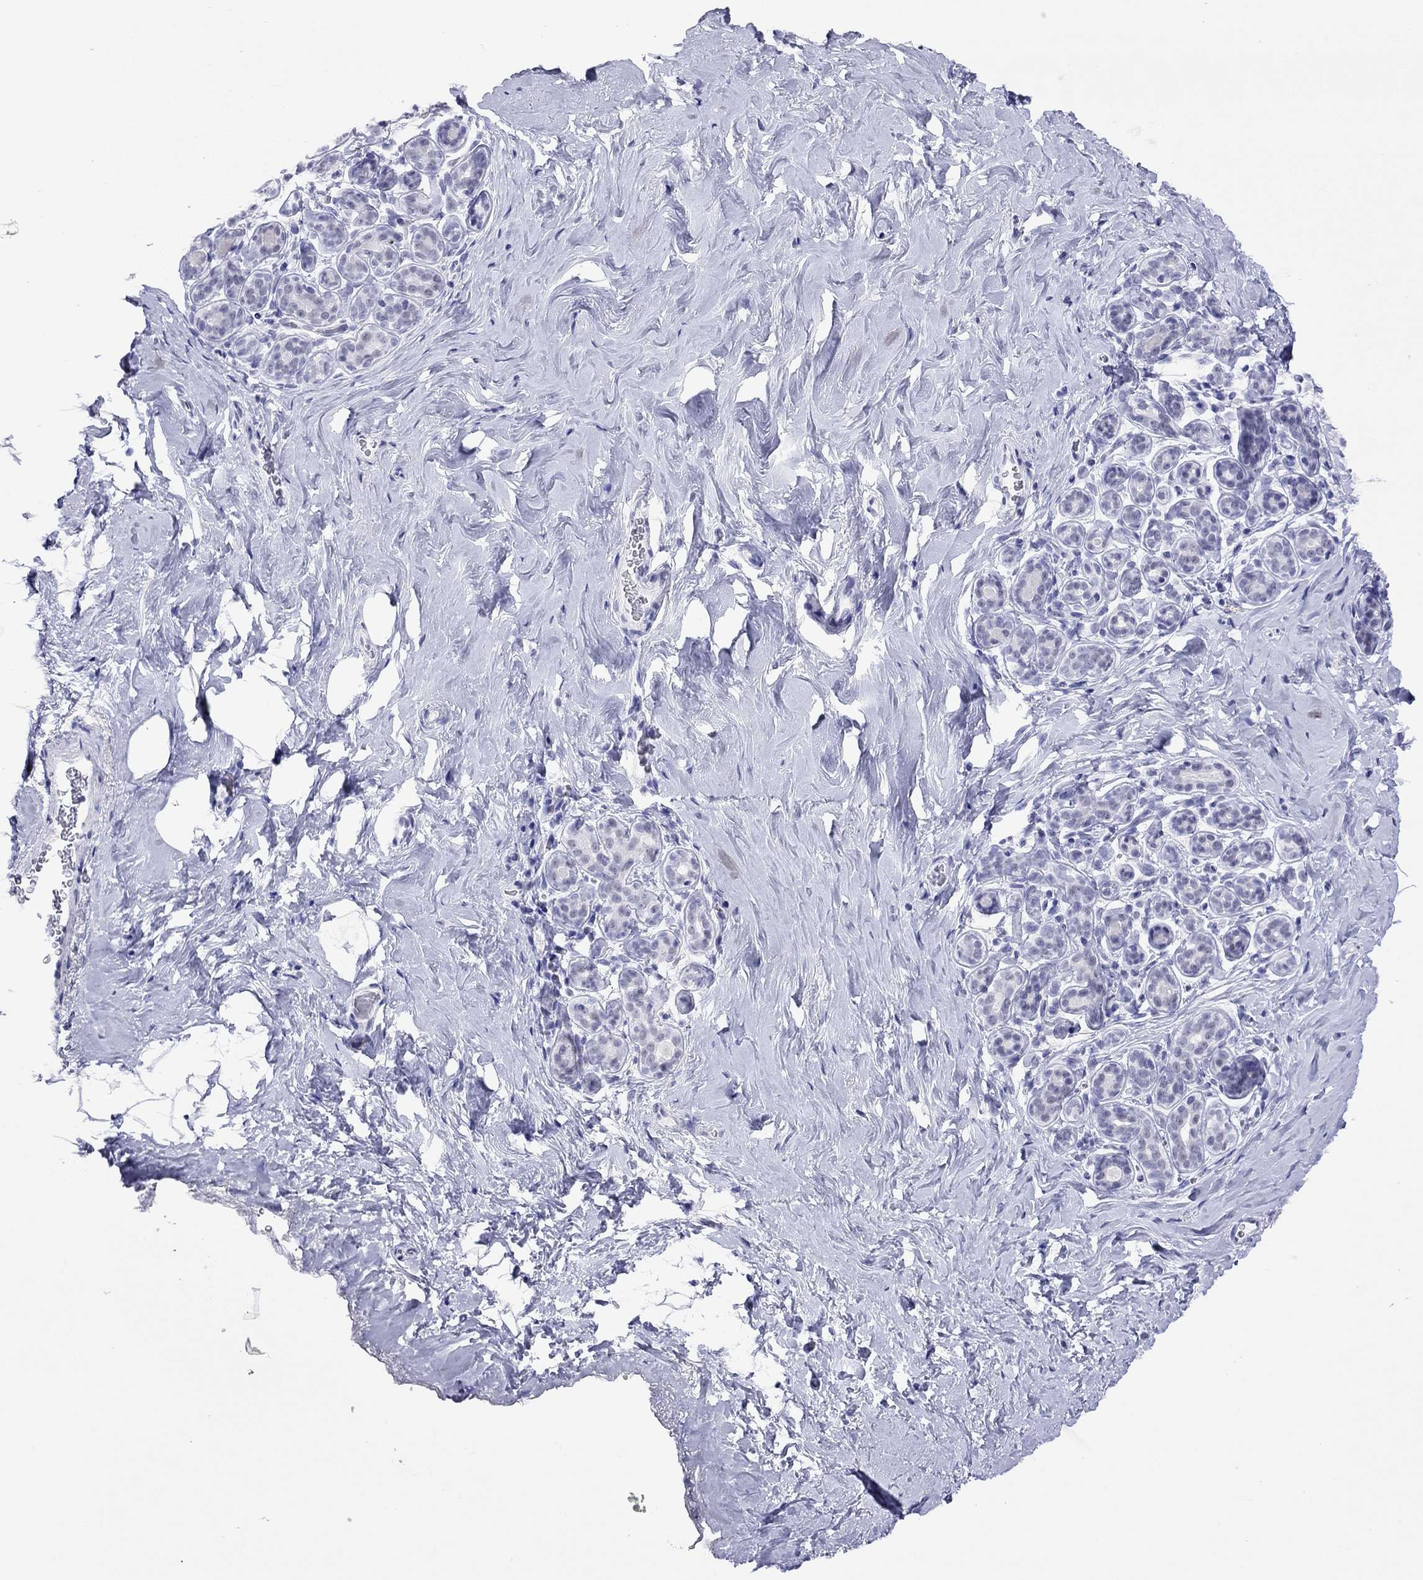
{"staining": {"intensity": "negative", "quantity": "none", "location": "none"}, "tissue": "breast", "cell_type": "Adipocytes", "image_type": "normal", "snomed": [{"axis": "morphology", "description": "Normal tissue, NOS"}, {"axis": "topography", "description": "Skin"}, {"axis": "topography", "description": "Breast"}], "caption": "High power microscopy photomicrograph of an IHC image of unremarkable breast, revealing no significant positivity in adipocytes. The staining was performed using DAB (3,3'-diaminobenzidine) to visualize the protein expression in brown, while the nuclei were stained in blue with hematoxylin (Magnification: 20x).", "gene": "SLC30A8", "patient": {"sex": "female", "age": 43}}